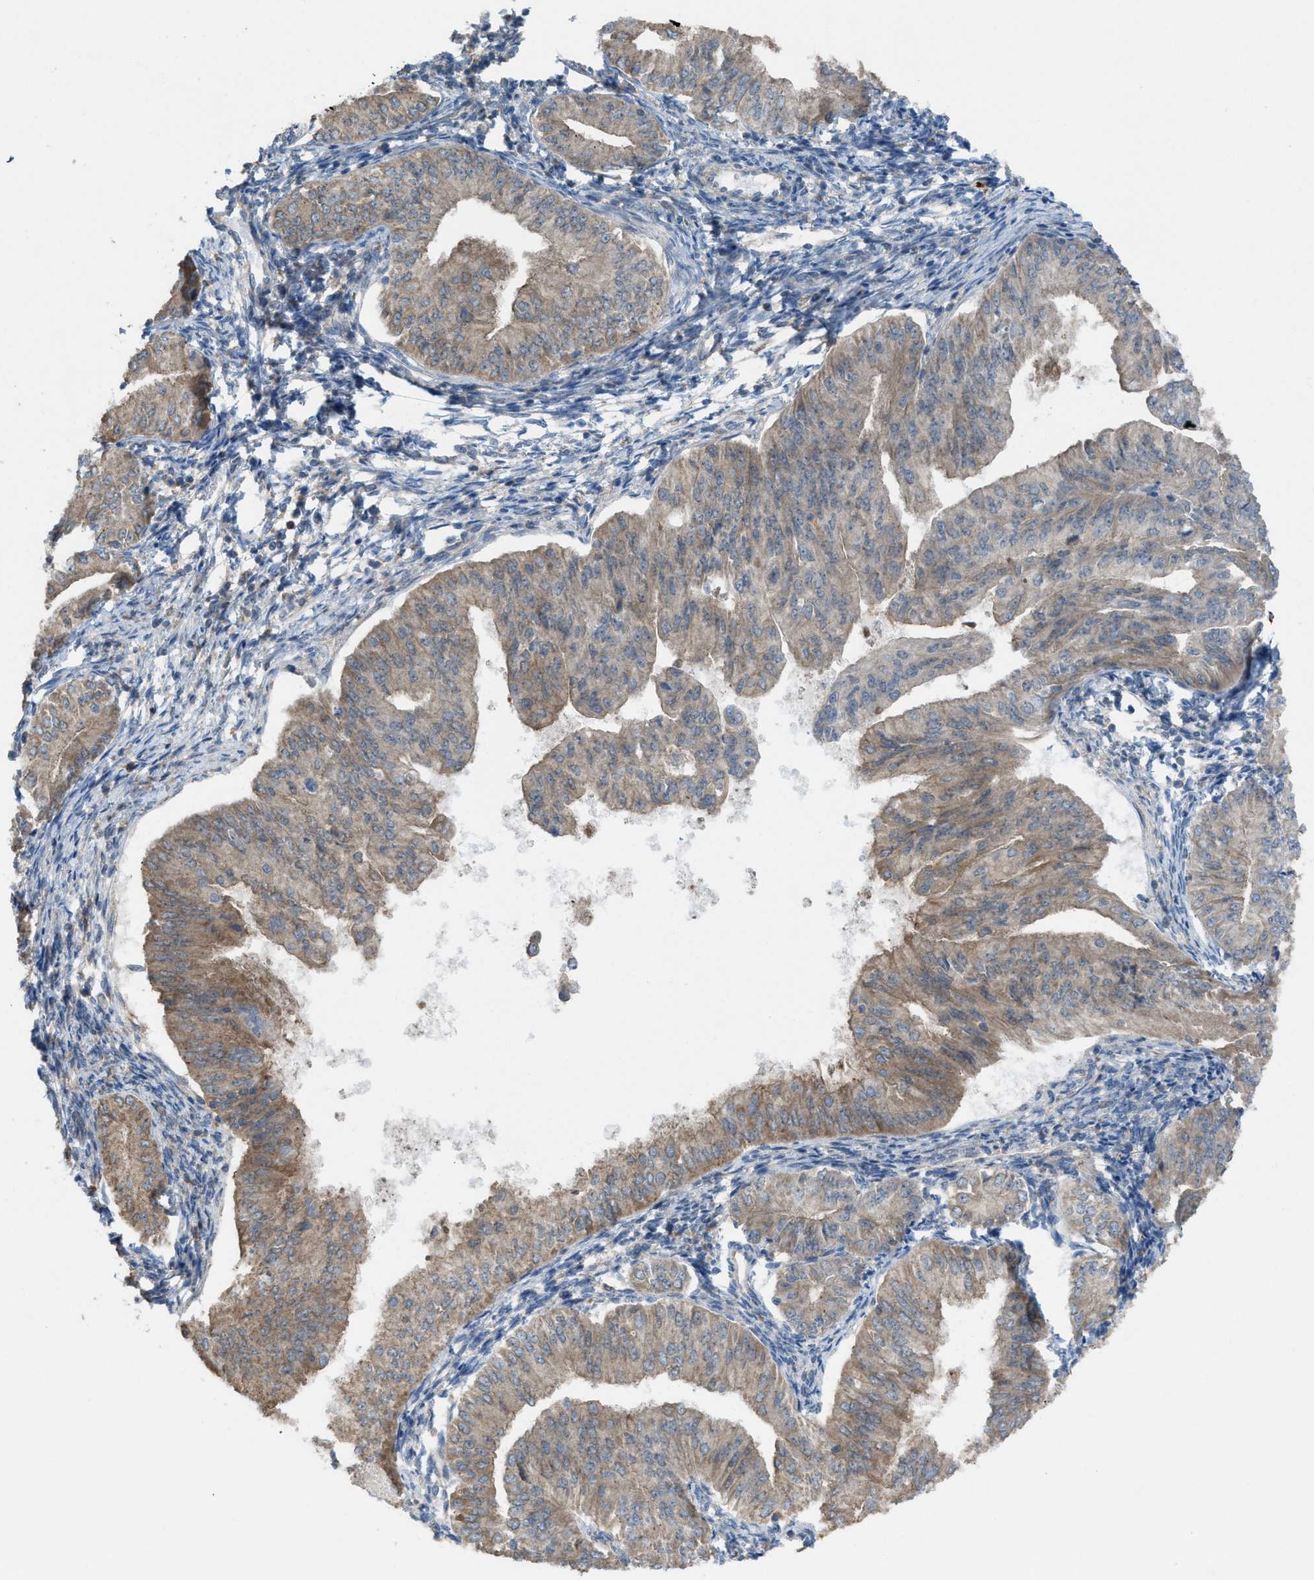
{"staining": {"intensity": "moderate", "quantity": ">75%", "location": "cytoplasmic/membranous"}, "tissue": "endometrial cancer", "cell_type": "Tumor cells", "image_type": "cancer", "snomed": [{"axis": "morphology", "description": "Normal tissue, NOS"}, {"axis": "morphology", "description": "Adenocarcinoma, NOS"}, {"axis": "topography", "description": "Endometrium"}], "caption": "Moderate cytoplasmic/membranous staining is present in approximately >75% of tumor cells in endometrial adenocarcinoma. (brown staining indicates protein expression, while blue staining denotes nuclei).", "gene": "PLAA", "patient": {"sex": "female", "age": 53}}